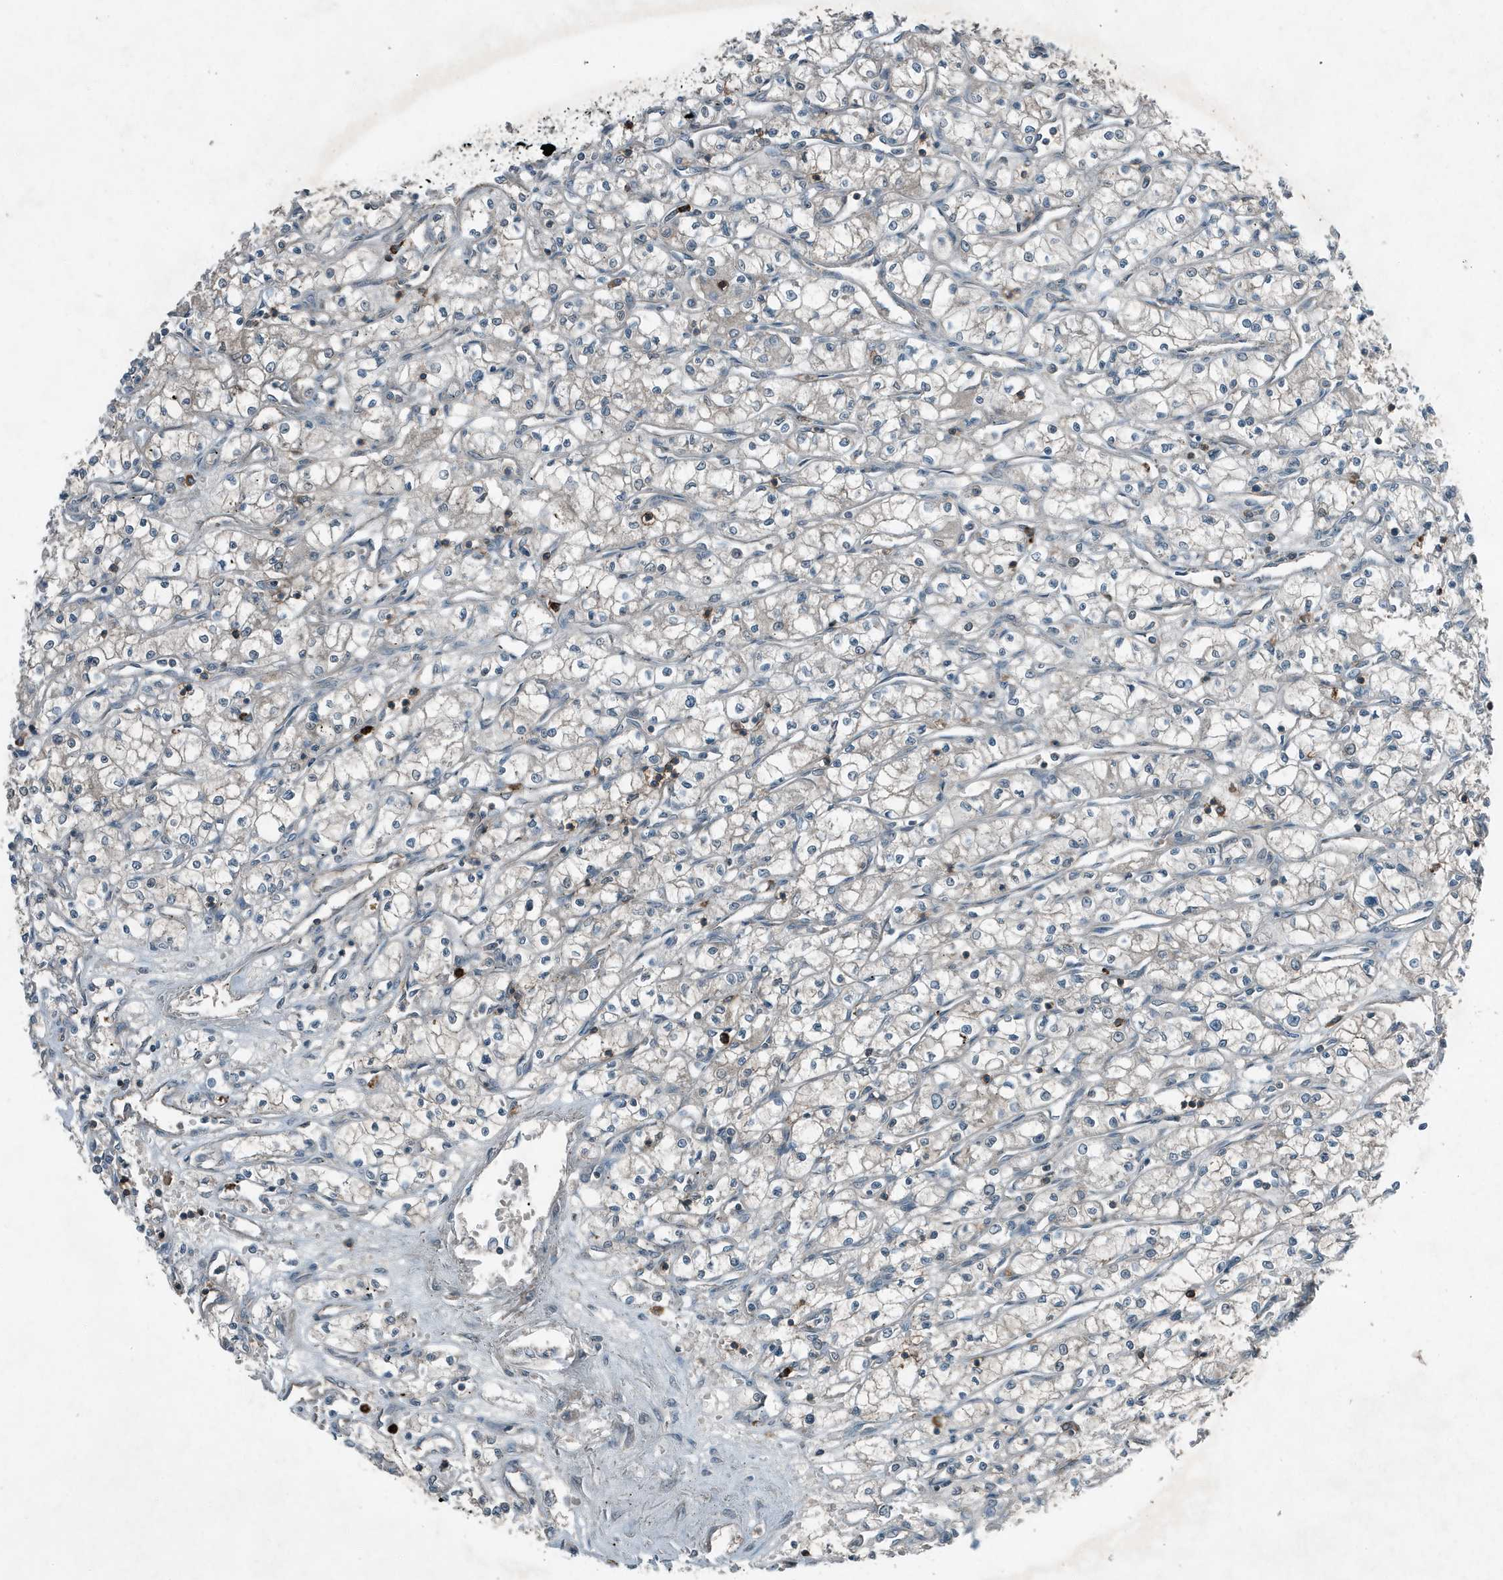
{"staining": {"intensity": "negative", "quantity": "none", "location": "none"}, "tissue": "renal cancer", "cell_type": "Tumor cells", "image_type": "cancer", "snomed": [{"axis": "morphology", "description": "Adenocarcinoma, NOS"}, {"axis": "topography", "description": "Kidney"}], "caption": "DAB (3,3'-diaminobenzidine) immunohistochemical staining of renal adenocarcinoma displays no significant expression in tumor cells. (IHC, brightfield microscopy, high magnification).", "gene": "DAPP1", "patient": {"sex": "male", "age": 59}}